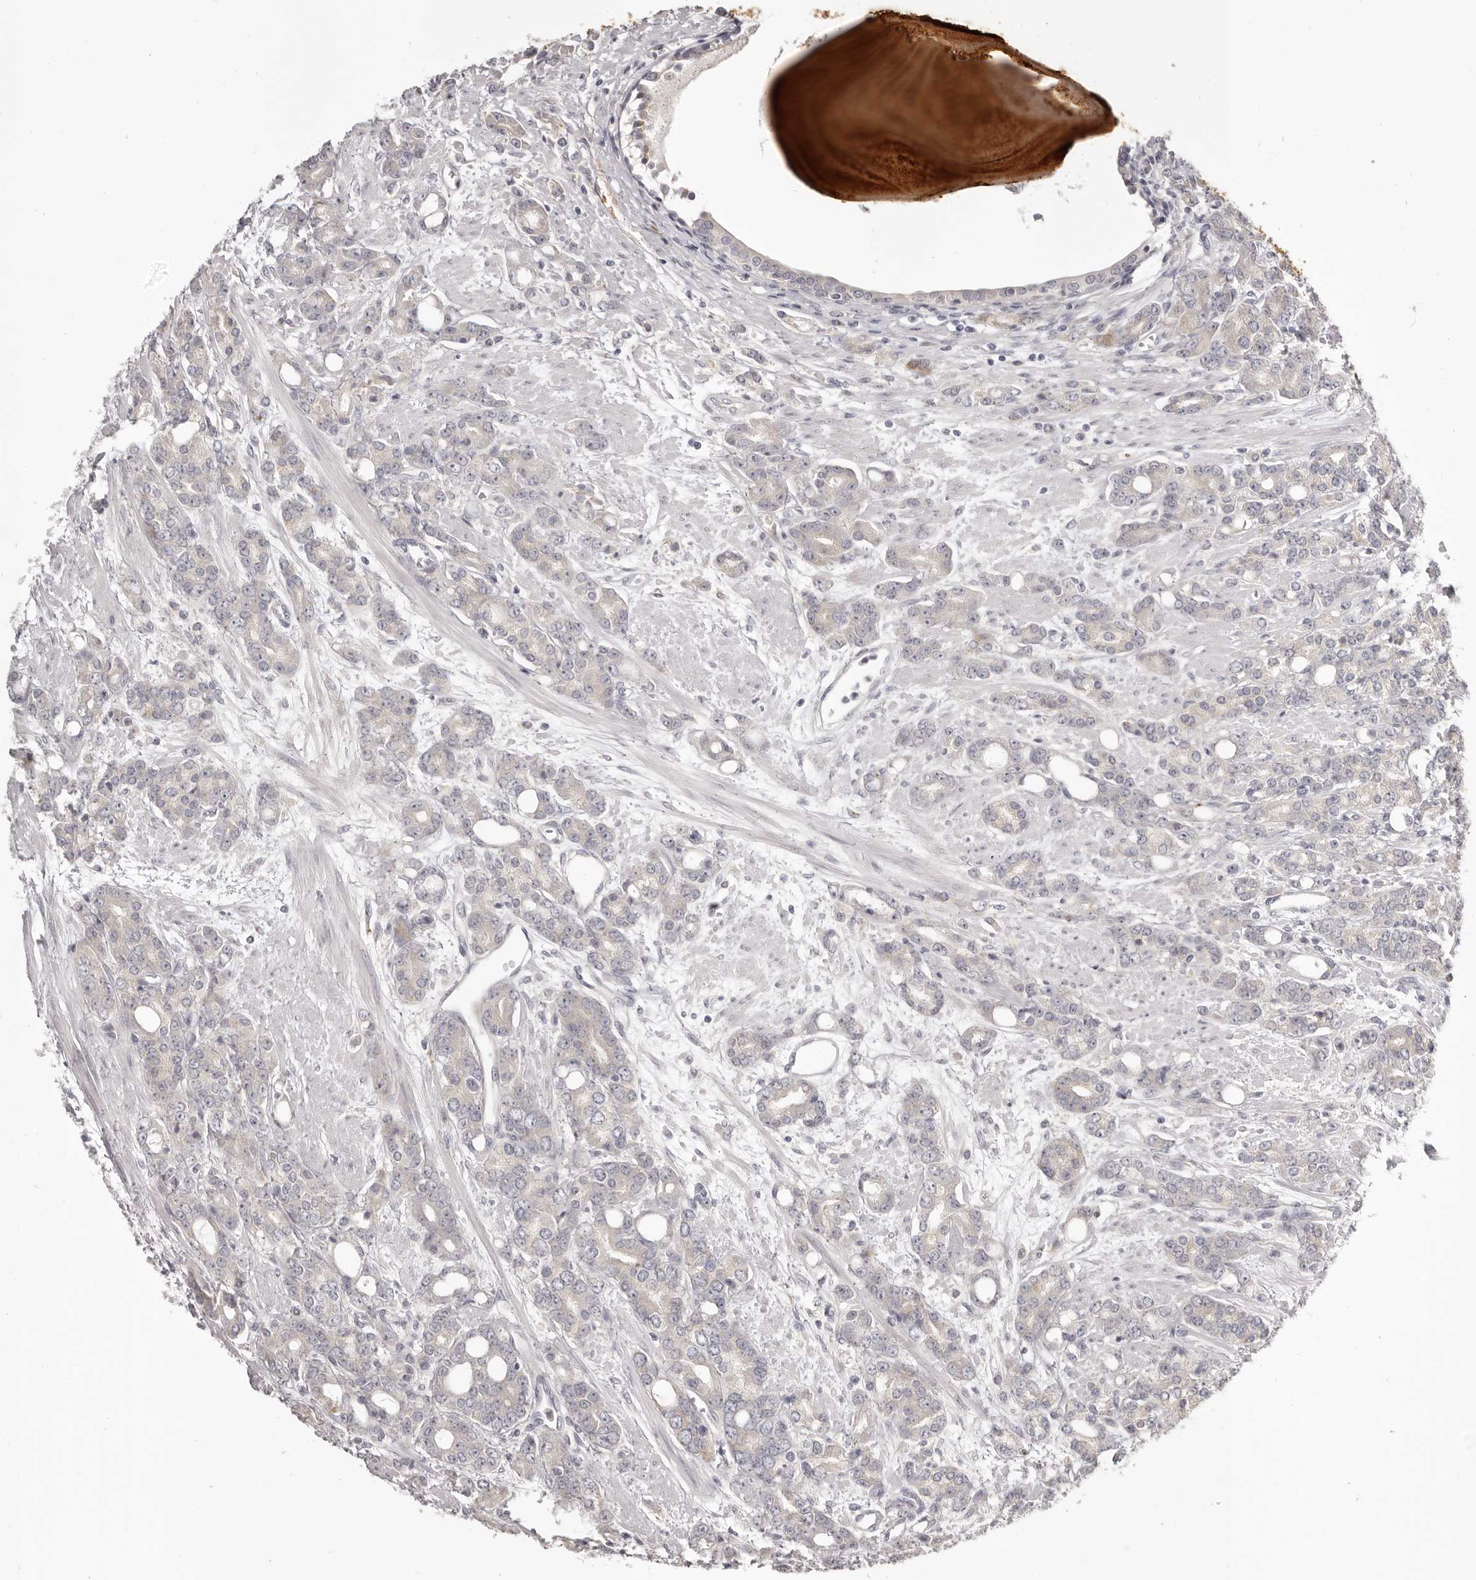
{"staining": {"intensity": "negative", "quantity": "none", "location": "none"}, "tissue": "prostate cancer", "cell_type": "Tumor cells", "image_type": "cancer", "snomed": [{"axis": "morphology", "description": "Adenocarcinoma, High grade"}, {"axis": "topography", "description": "Prostate"}], "caption": "Image shows no significant protein positivity in tumor cells of prostate cancer.", "gene": "OTUD3", "patient": {"sex": "male", "age": 62}}